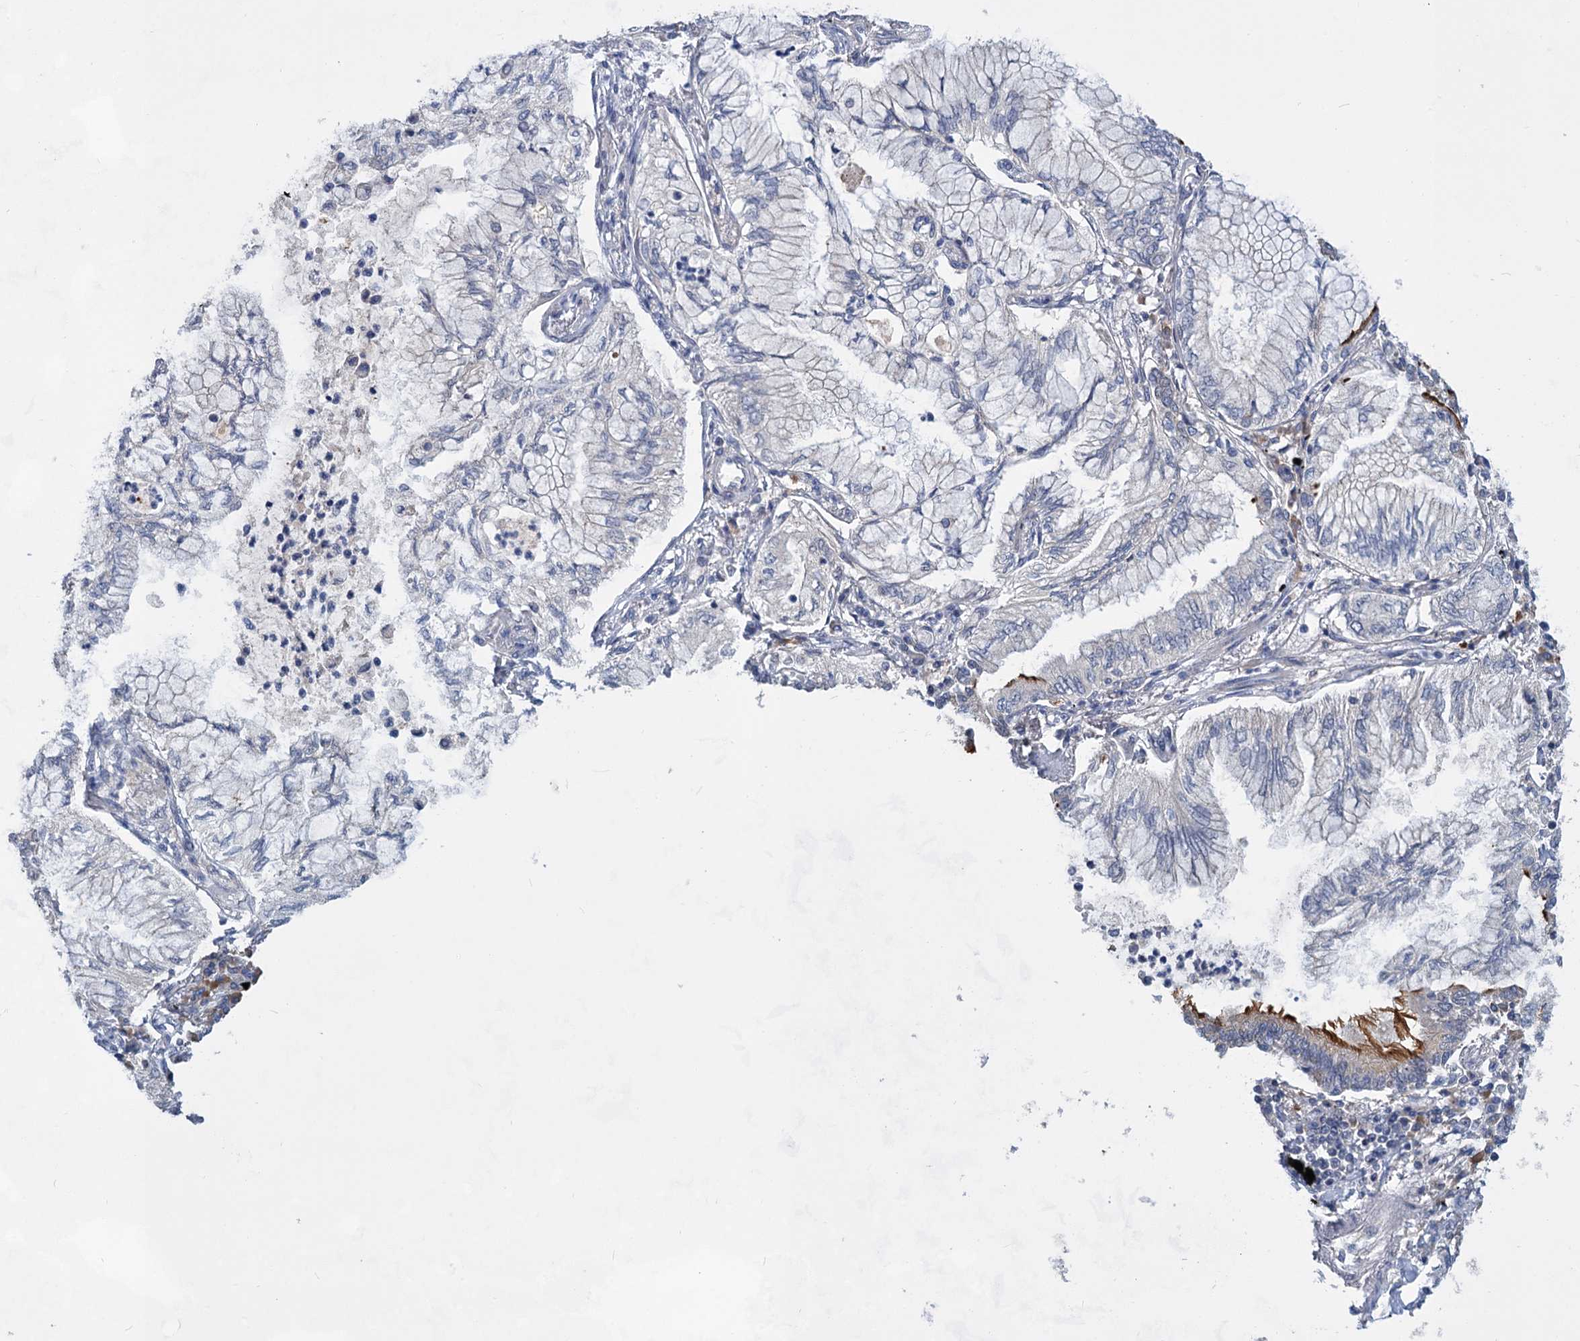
{"staining": {"intensity": "negative", "quantity": "none", "location": "none"}, "tissue": "lung cancer", "cell_type": "Tumor cells", "image_type": "cancer", "snomed": [{"axis": "morphology", "description": "Adenocarcinoma, NOS"}, {"axis": "topography", "description": "Lung"}], "caption": "Micrograph shows no significant protein positivity in tumor cells of lung cancer (adenocarcinoma).", "gene": "TTC17", "patient": {"sex": "female", "age": 70}}